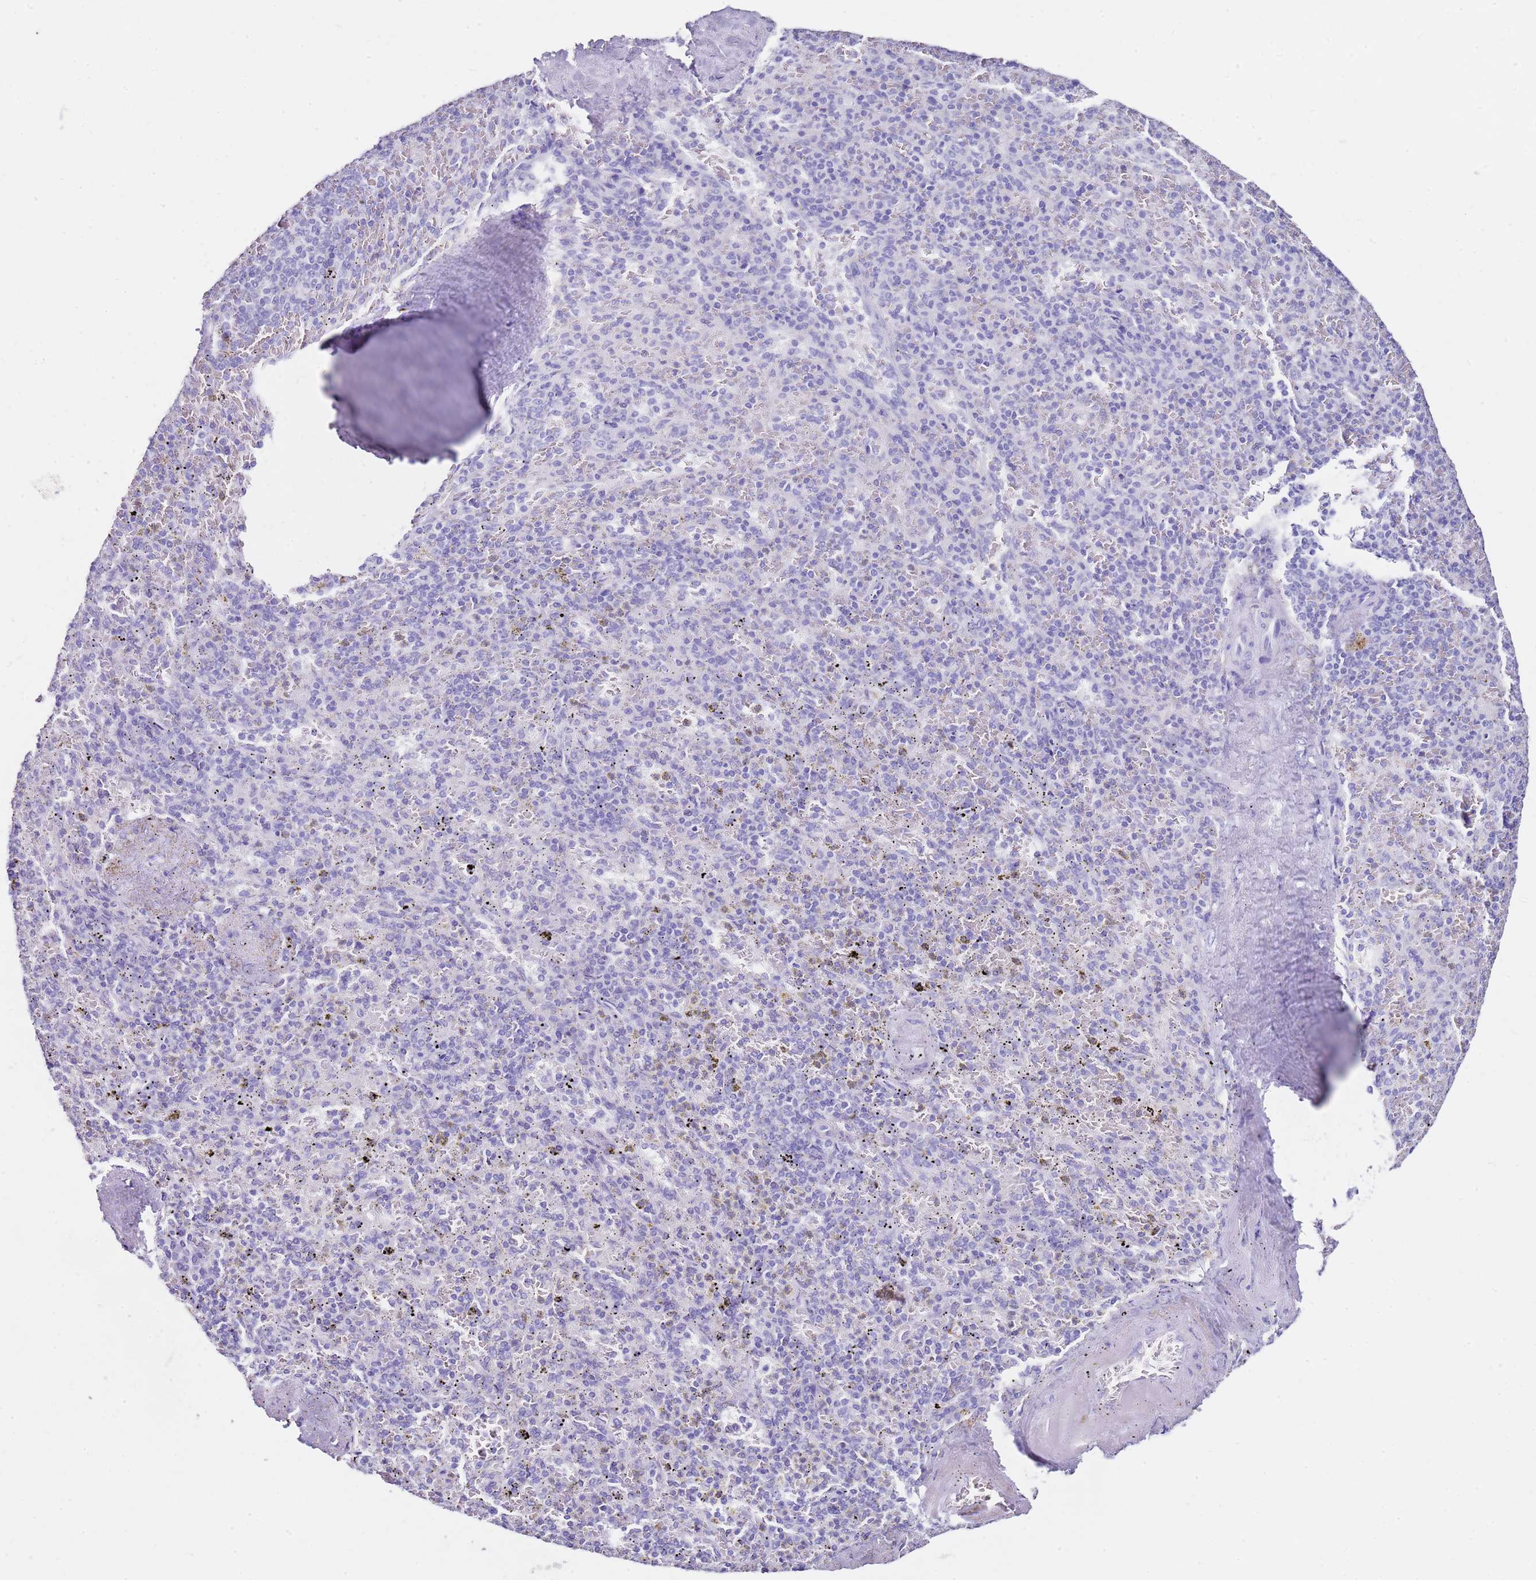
{"staining": {"intensity": "negative", "quantity": "none", "location": "none"}, "tissue": "spleen", "cell_type": "Cells in red pulp", "image_type": "normal", "snomed": [{"axis": "morphology", "description": "Normal tissue, NOS"}, {"axis": "topography", "description": "Spleen"}], "caption": "DAB (3,3'-diaminobenzidine) immunohistochemical staining of unremarkable spleen demonstrates no significant expression in cells in red pulp. (DAB (3,3'-diaminobenzidine) immunohistochemistry, high magnification).", "gene": "PTBP2", "patient": {"sex": "male", "age": 82}}